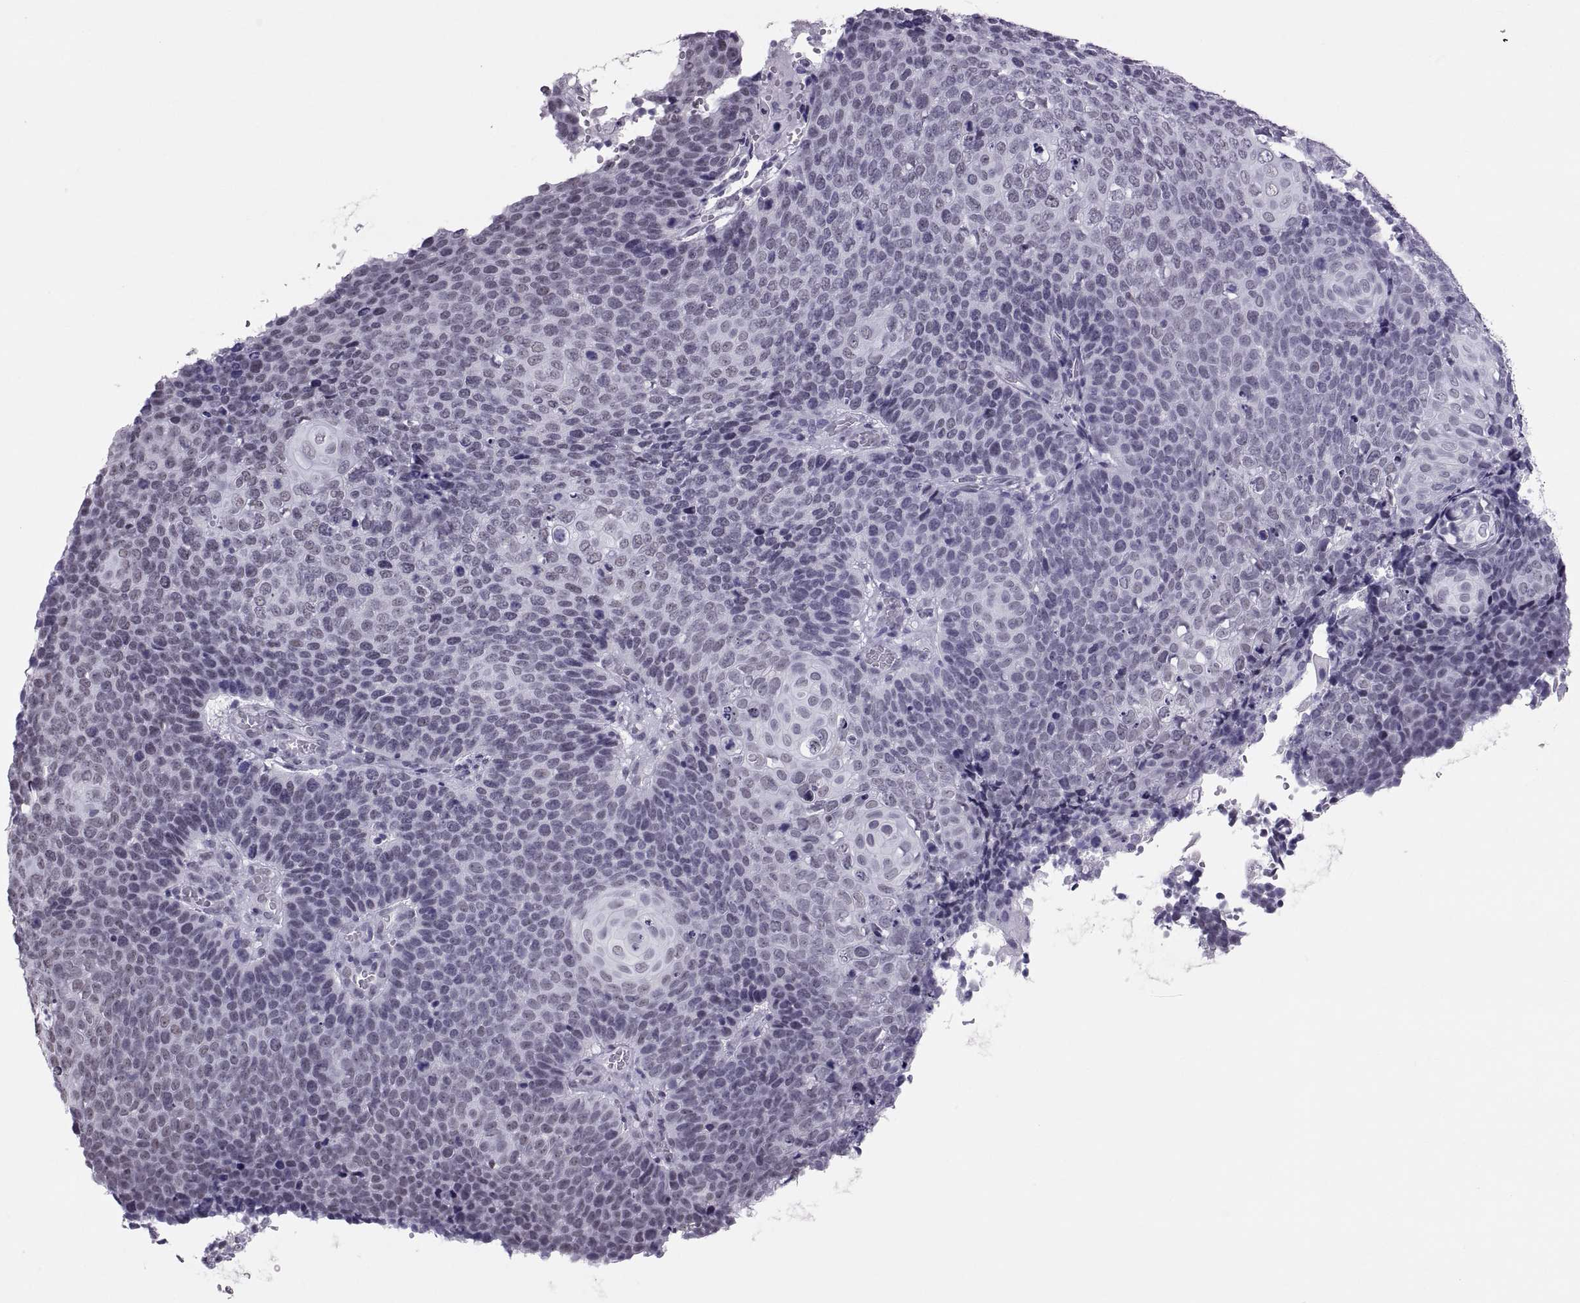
{"staining": {"intensity": "negative", "quantity": "none", "location": "none"}, "tissue": "cervical cancer", "cell_type": "Tumor cells", "image_type": "cancer", "snomed": [{"axis": "morphology", "description": "Squamous cell carcinoma, NOS"}, {"axis": "topography", "description": "Cervix"}], "caption": "This is an IHC photomicrograph of cervical cancer. There is no expression in tumor cells.", "gene": "NEUROD6", "patient": {"sex": "female", "age": 39}}